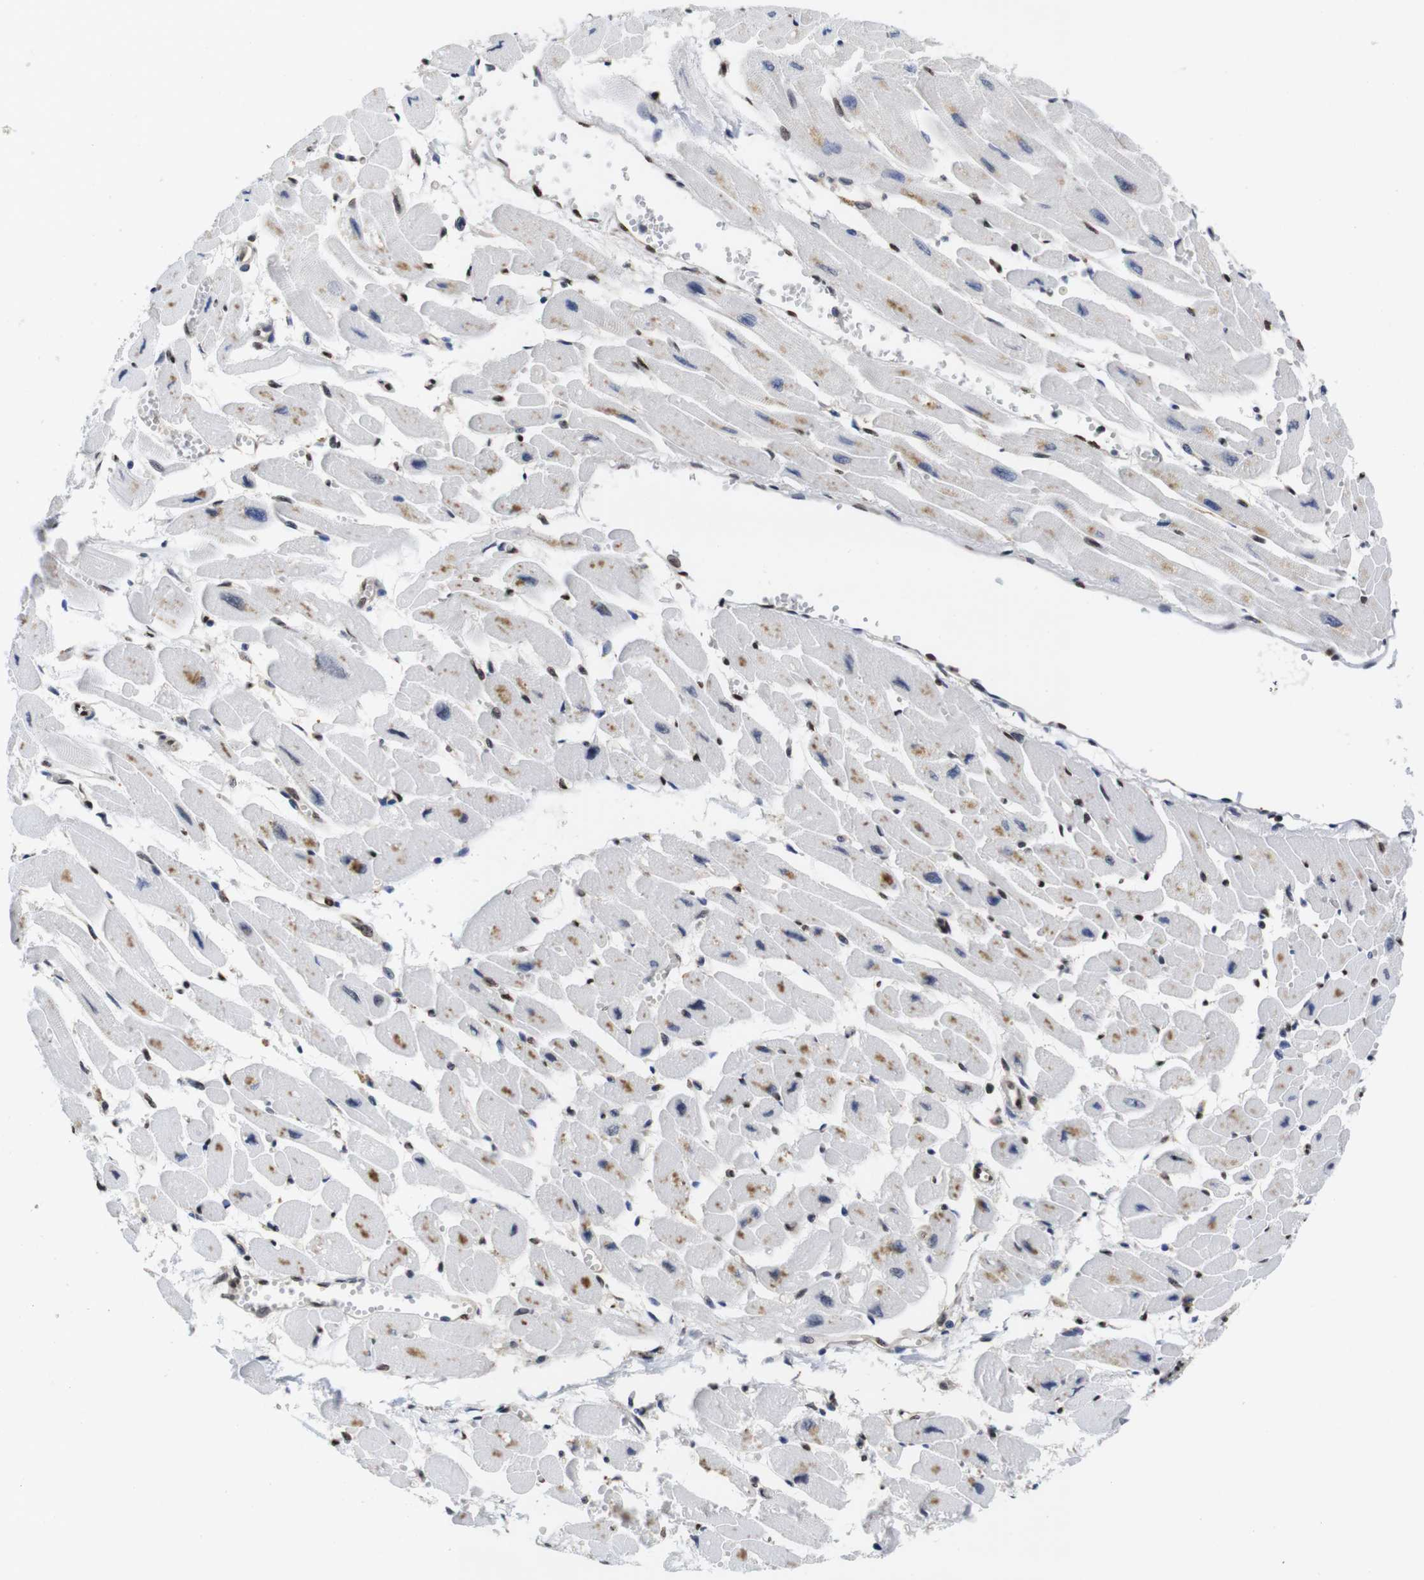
{"staining": {"intensity": "weak", "quantity": "25%-75%", "location": "cytoplasmic/membranous"}, "tissue": "heart muscle", "cell_type": "Cardiomyocytes", "image_type": "normal", "snomed": [{"axis": "morphology", "description": "Normal tissue, NOS"}, {"axis": "topography", "description": "Heart"}], "caption": "Immunohistochemical staining of benign heart muscle demonstrates 25%-75% levels of weak cytoplasmic/membranous protein expression in about 25%-75% of cardiomyocytes. The protein of interest is stained brown, and the nuclei are stained in blue (DAB IHC with brightfield microscopy, high magnification).", "gene": "SUMO3", "patient": {"sex": "female", "age": 54}}